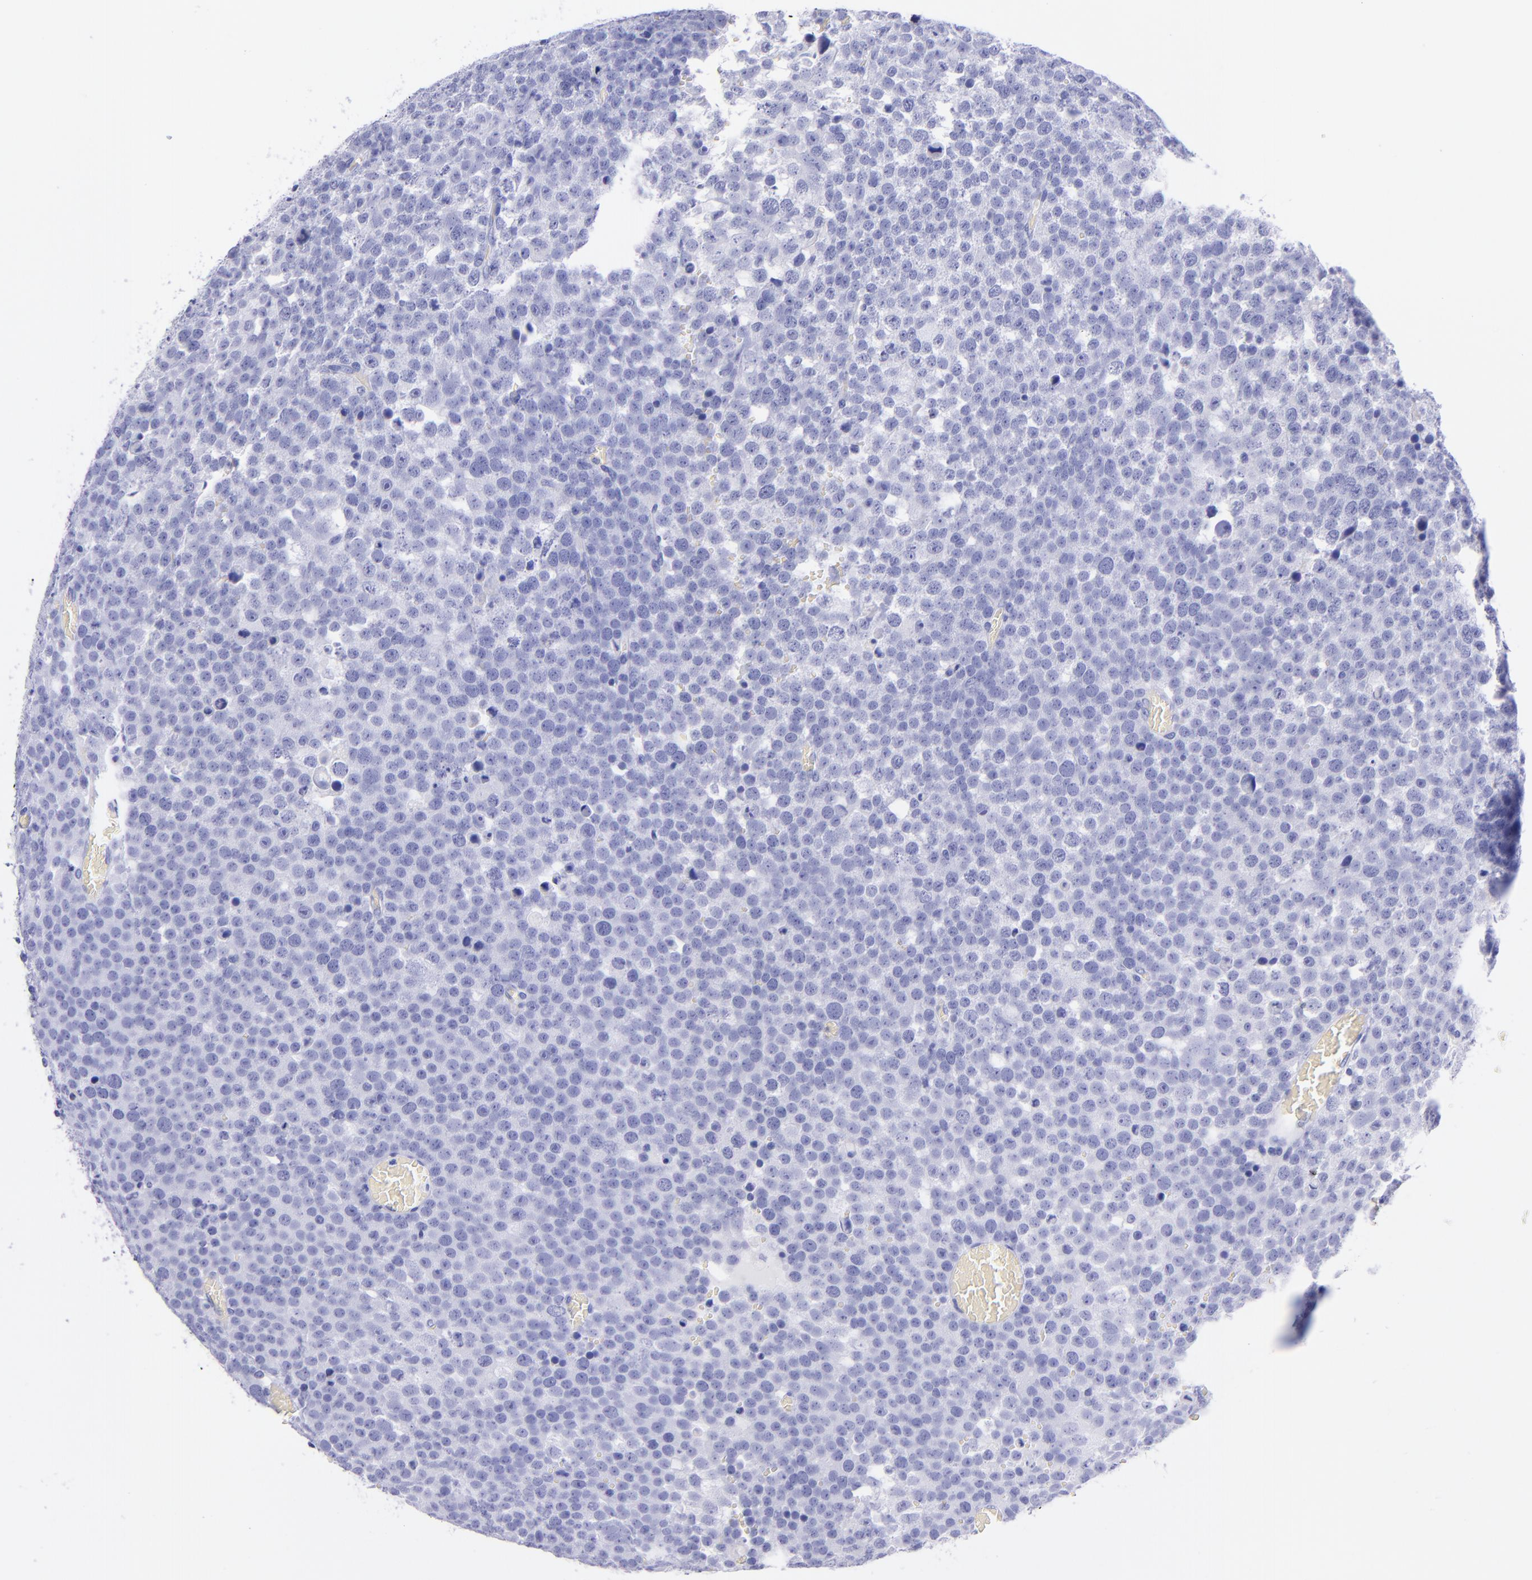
{"staining": {"intensity": "negative", "quantity": "none", "location": "none"}, "tissue": "testis cancer", "cell_type": "Tumor cells", "image_type": "cancer", "snomed": [{"axis": "morphology", "description": "Seminoma, NOS"}, {"axis": "topography", "description": "Testis"}], "caption": "This is an immunohistochemistry (IHC) micrograph of testis cancer. There is no staining in tumor cells.", "gene": "LAG3", "patient": {"sex": "male", "age": 71}}